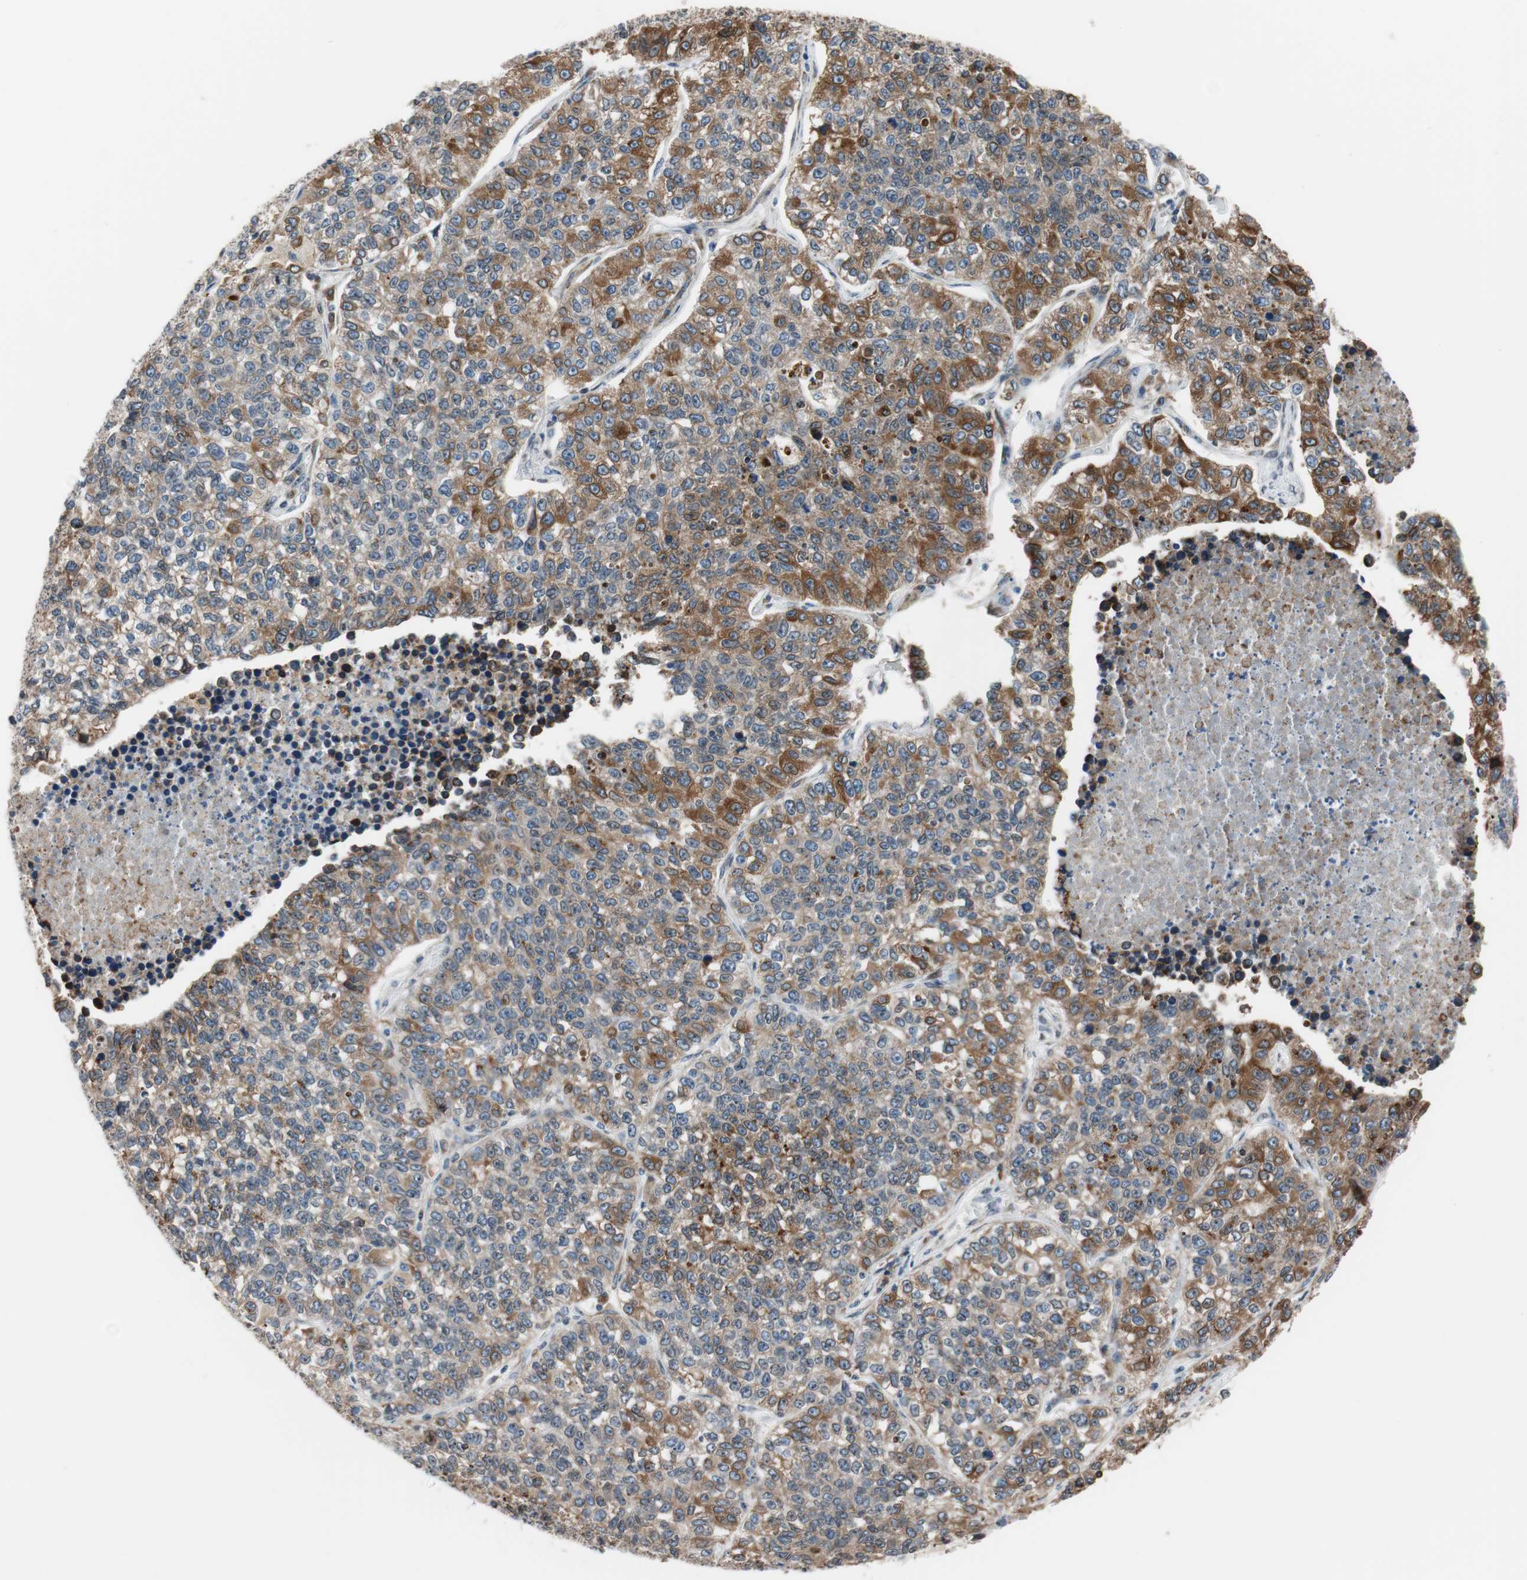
{"staining": {"intensity": "moderate", "quantity": ">75%", "location": "cytoplasmic/membranous"}, "tissue": "lung cancer", "cell_type": "Tumor cells", "image_type": "cancer", "snomed": [{"axis": "morphology", "description": "Adenocarcinoma, NOS"}, {"axis": "topography", "description": "Lung"}], "caption": "Brown immunohistochemical staining in human adenocarcinoma (lung) exhibits moderate cytoplasmic/membranous staining in approximately >75% of tumor cells. The staining was performed using DAB, with brown indicating positive protein expression. Nuclei are stained blue with hematoxylin.", "gene": "TMED7", "patient": {"sex": "male", "age": 49}}